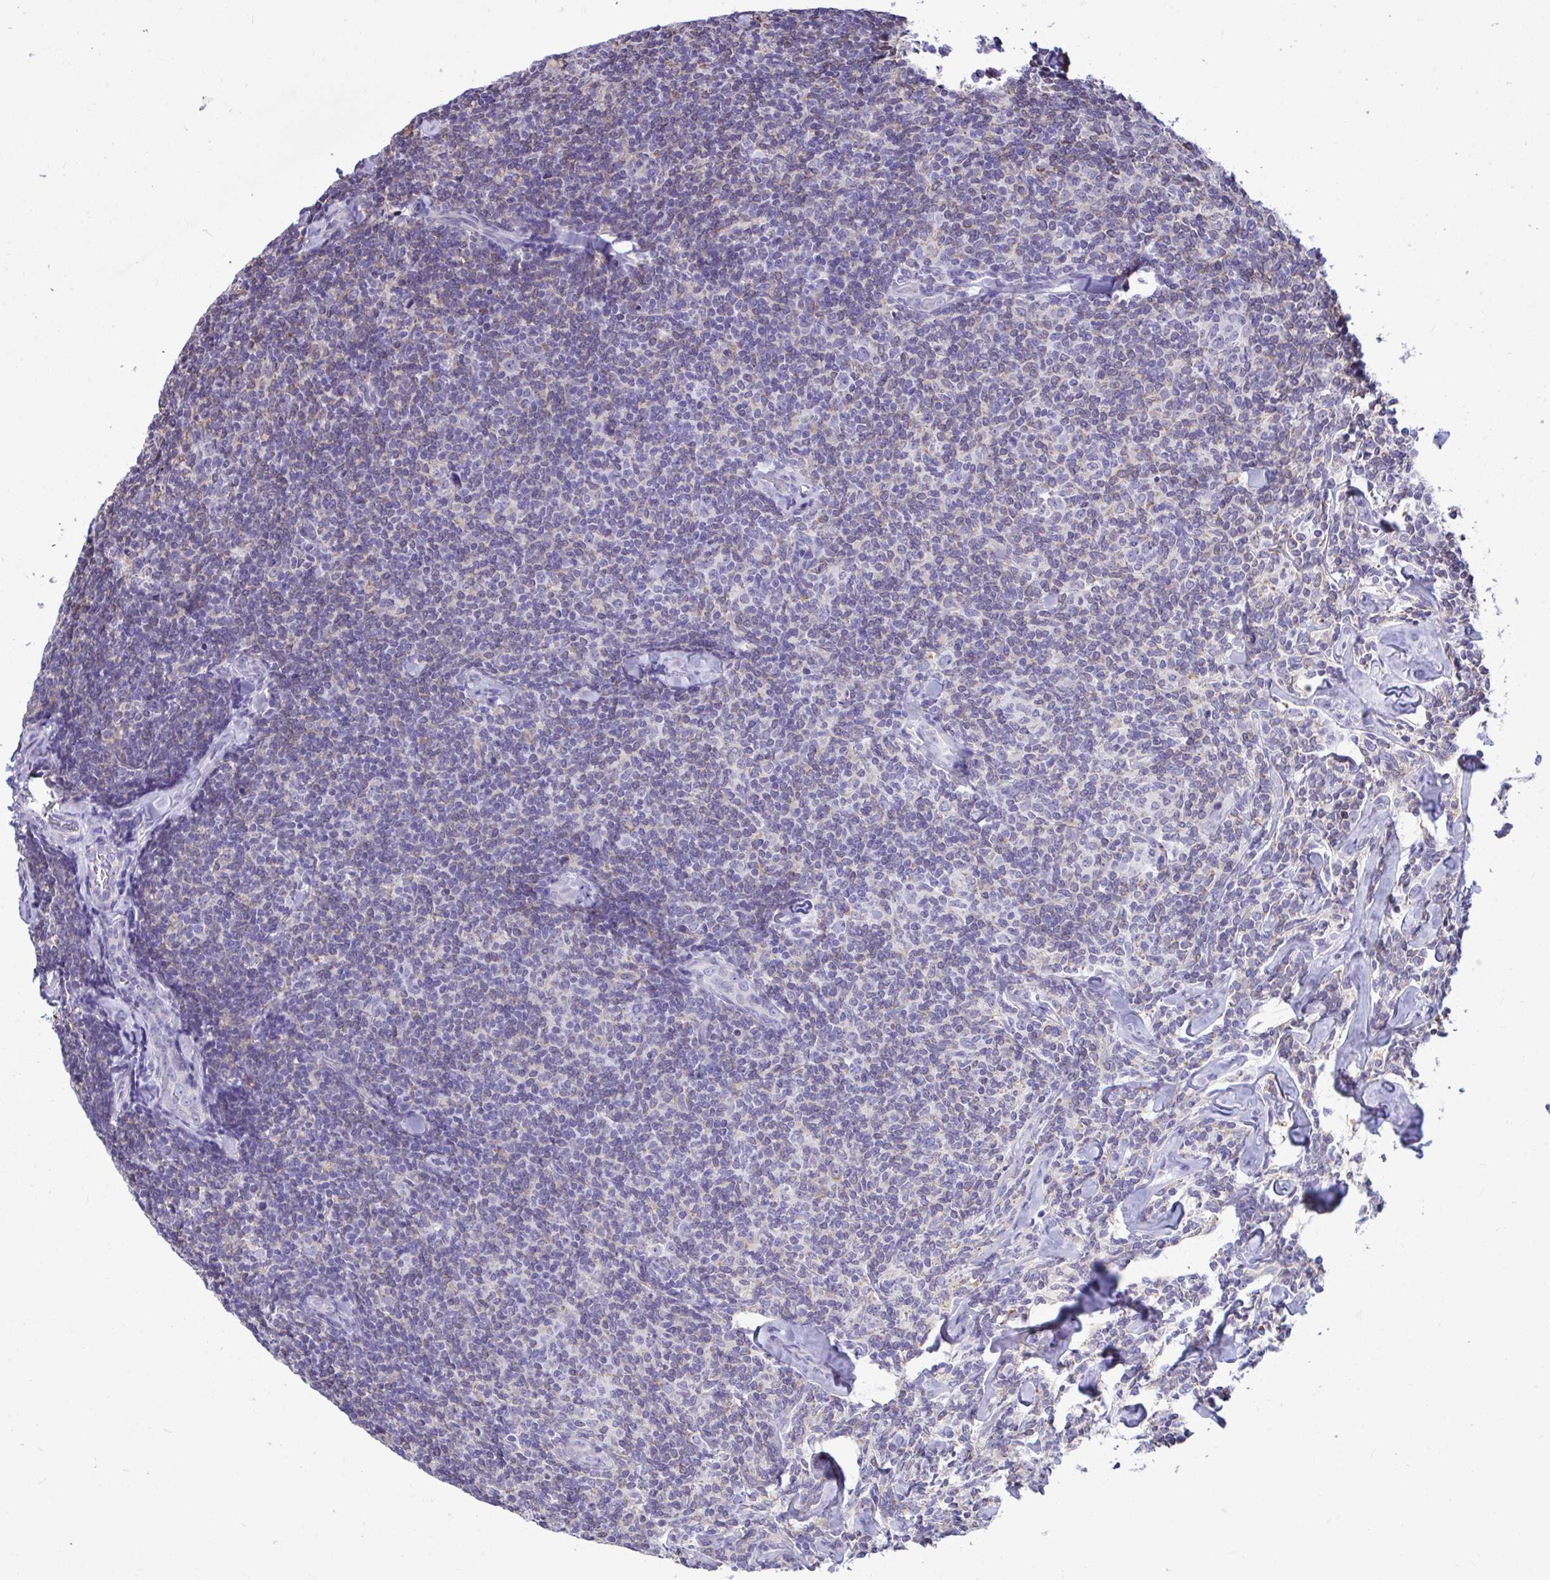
{"staining": {"intensity": "weak", "quantity": "<25%", "location": "cytoplasmic/membranous"}, "tissue": "lymphoma", "cell_type": "Tumor cells", "image_type": "cancer", "snomed": [{"axis": "morphology", "description": "Malignant lymphoma, non-Hodgkin's type, Low grade"}, {"axis": "topography", "description": "Lymph node"}], "caption": "IHC histopathology image of human lymphoma stained for a protein (brown), which reveals no positivity in tumor cells.", "gene": "PIGK", "patient": {"sex": "female", "age": 56}}